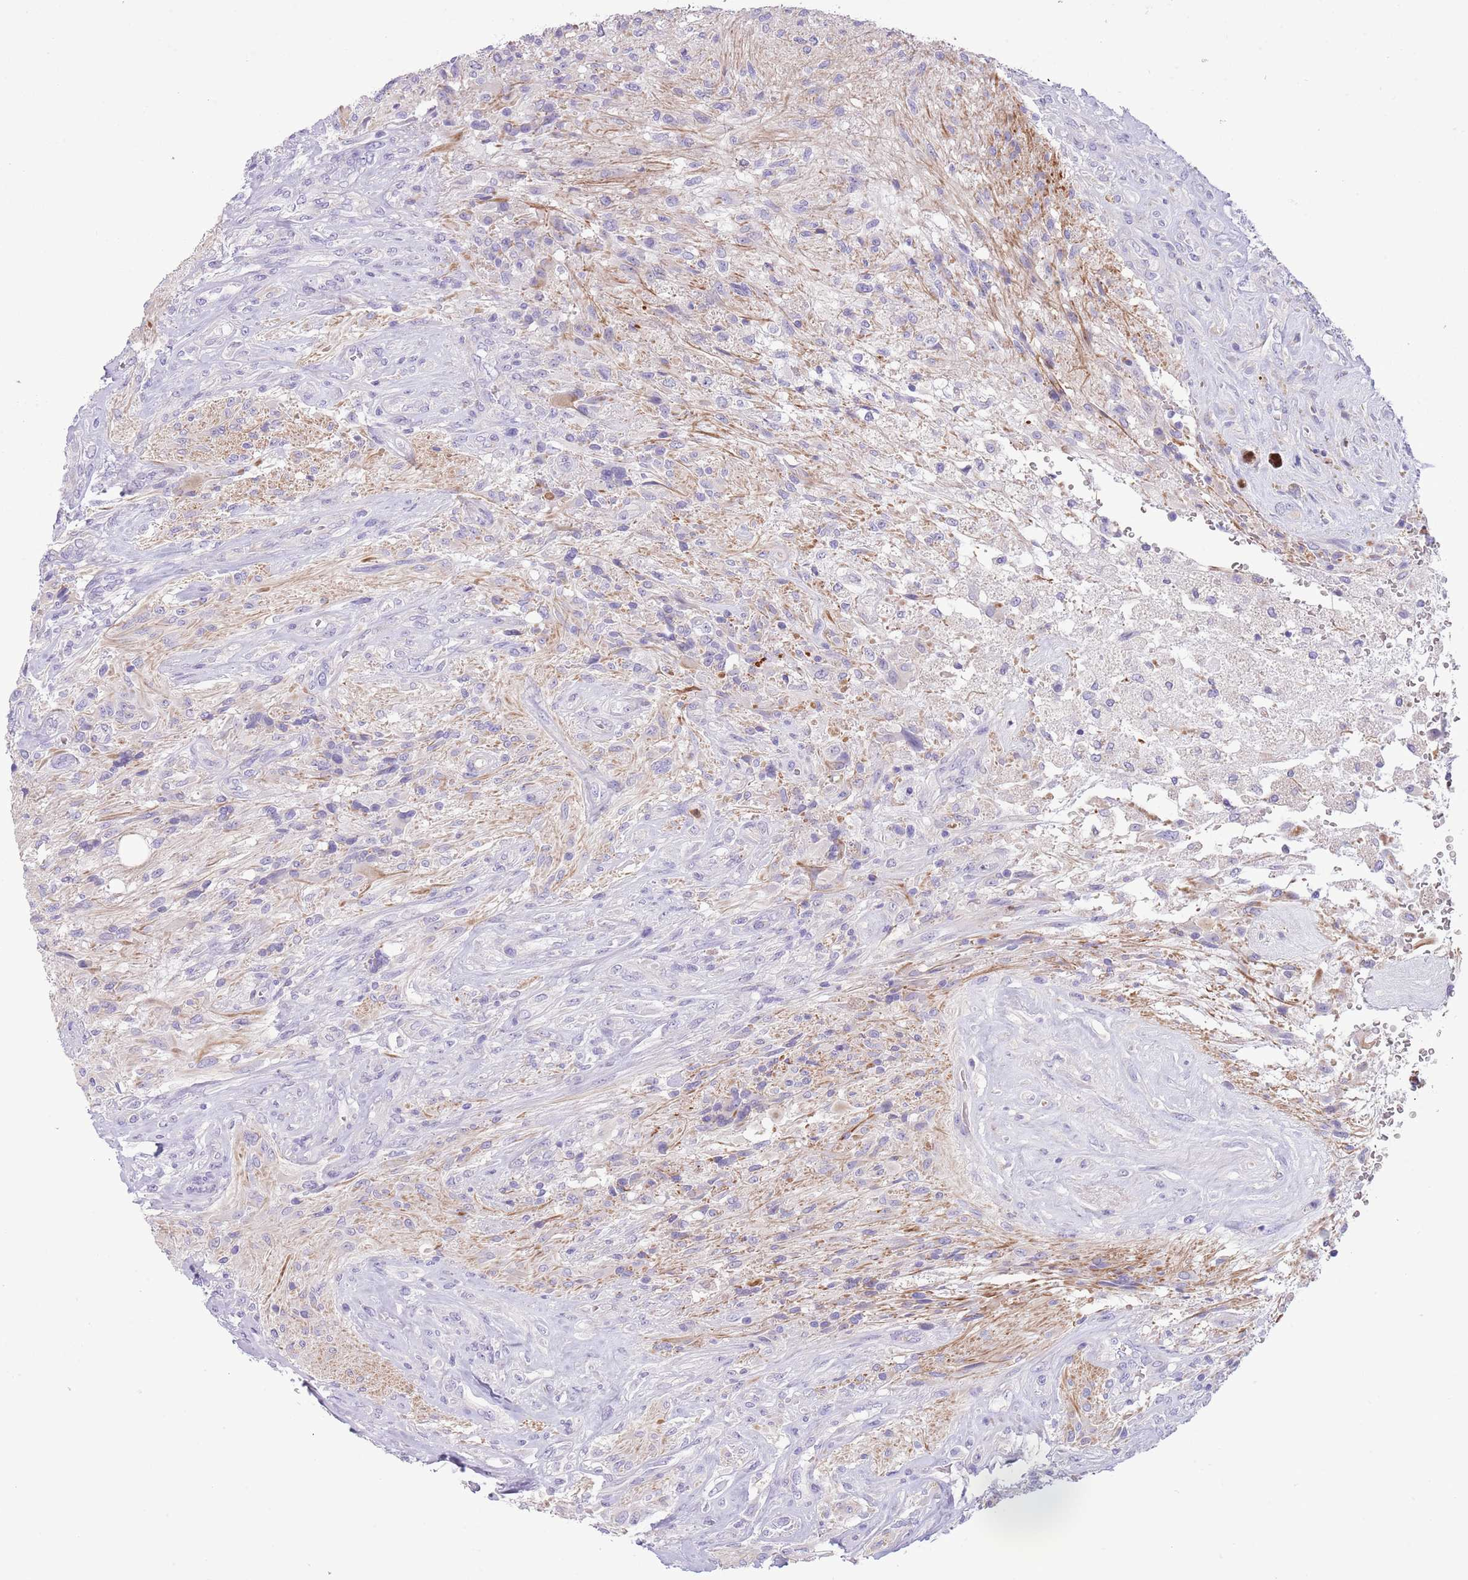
{"staining": {"intensity": "negative", "quantity": "none", "location": "none"}, "tissue": "glioma", "cell_type": "Tumor cells", "image_type": "cancer", "snomed": [{"axis": "morphology", "description": "Glioma, malignant, High grade"}, {"axis": "topography", "description": "Brain"}], "caption": "The immunohistochemistry (IHC) photomicrograph has no significant expression in tumor cells of high-grade glioma (malignant) tissue.", "gene": "OR6M1", "patient": {"sex": "male", "age": 56}}